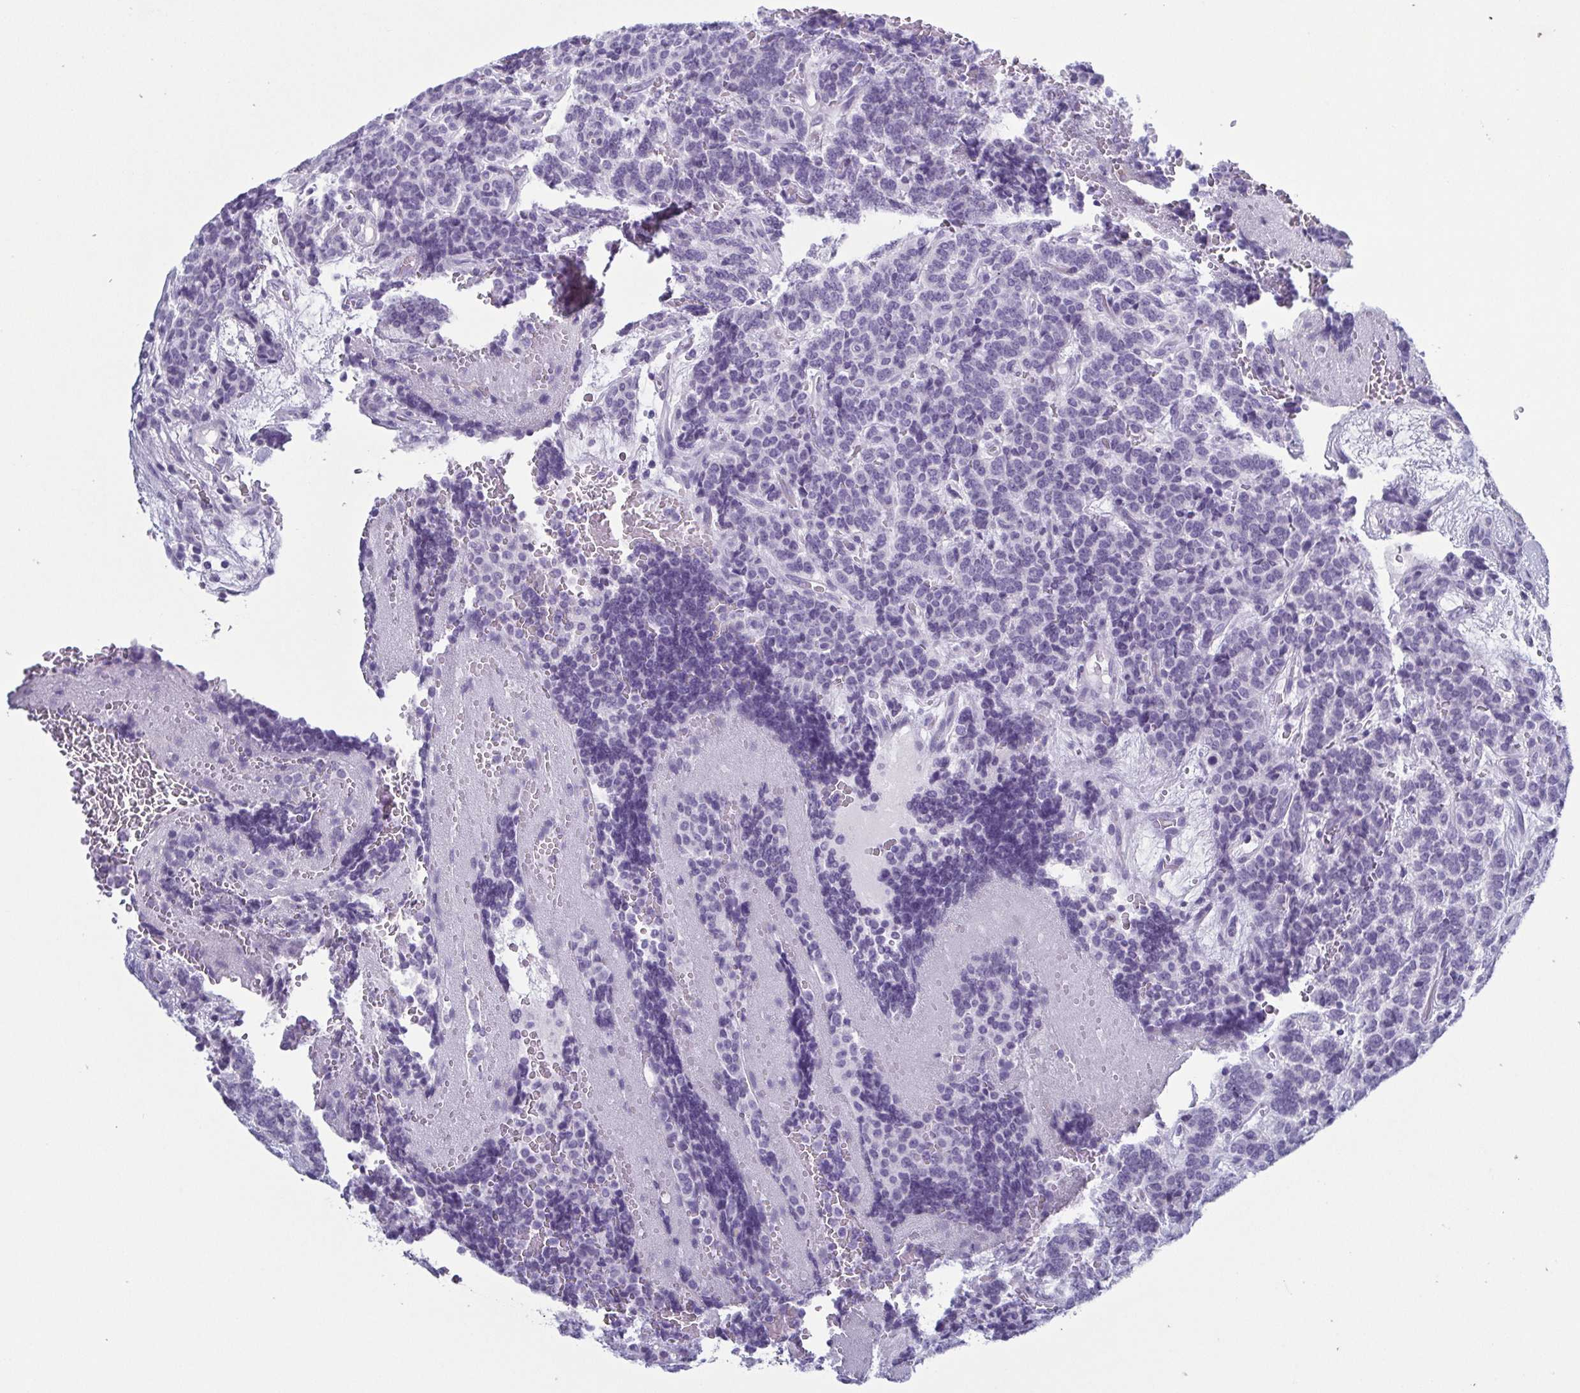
{"staining": {"intensity": "negative", "quantity": "none", "location": "none"}, "tissue": "carcinoid", "cell_type": "Tumor cells", "image_type": "cancer", "snomed": [{"axis": "morphology", "description": "Carcinoid, malignant, NOS"}, {"axis": "topography", "description": "Pancreas"}], "caption": "DAB (3,3'-diaminobenzidine) immunohistochemical staining of carcinoid reveals no significant expression in tumor cells.", "gene": "KRT10", "patient": {"sex": "male", "age": 36}}